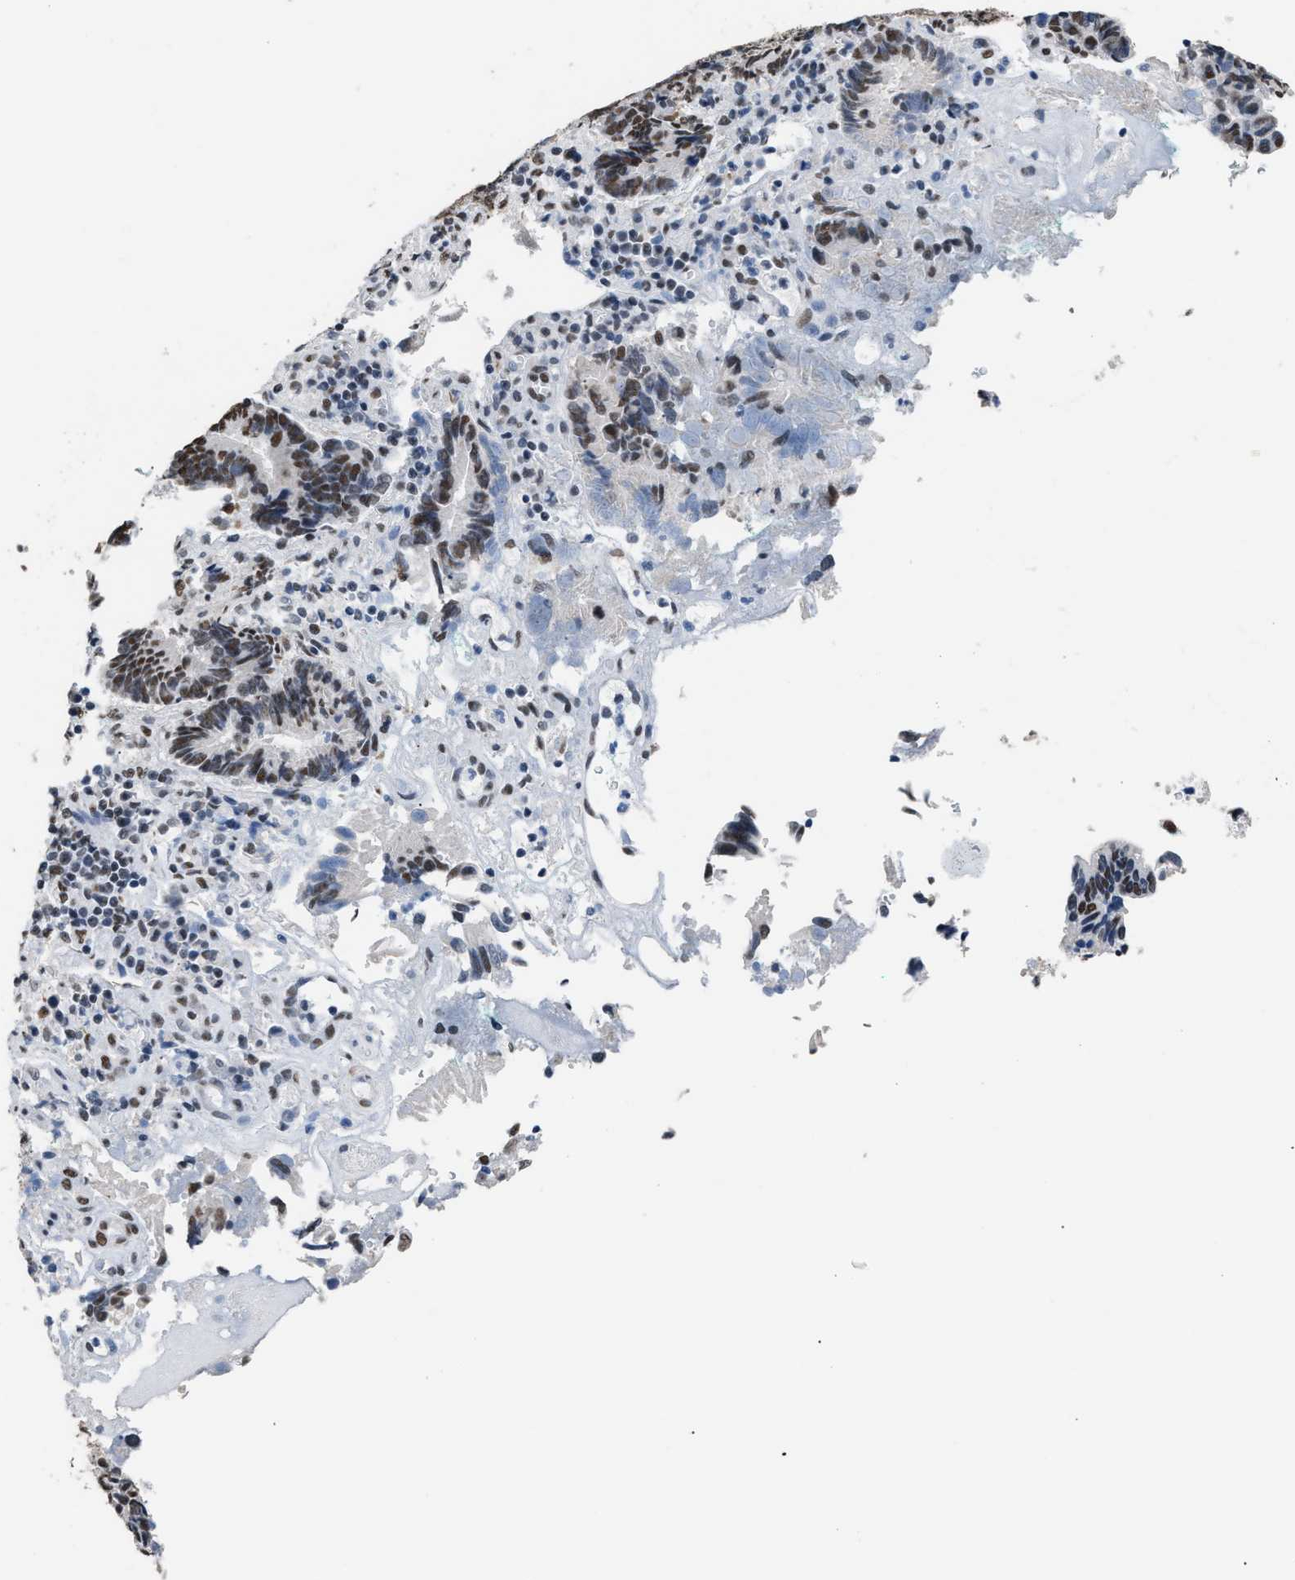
{"staining": {"intensity": "moderate", "quantity": ">75%", "location": "nuclear"}, "tissue": "pancreatic cancer", "cell_type": "Tumor cells", "image_type": "cancer", "snomed": [{"axis": "morphology", "description": "Adenocarcinoma, NOS"}, {"axis": "topography", "description": "Pancreas"}], "caption": "Protein expression analysis of human adenocarcinoma (pancreatic) reveals moderate nuclear expression in about >75% of tumor cells. The protein is shown in brown color, while the nuclei are stained blue.", "gene": "CCAR2", "patient": {"sex": "female", "age": 70}}